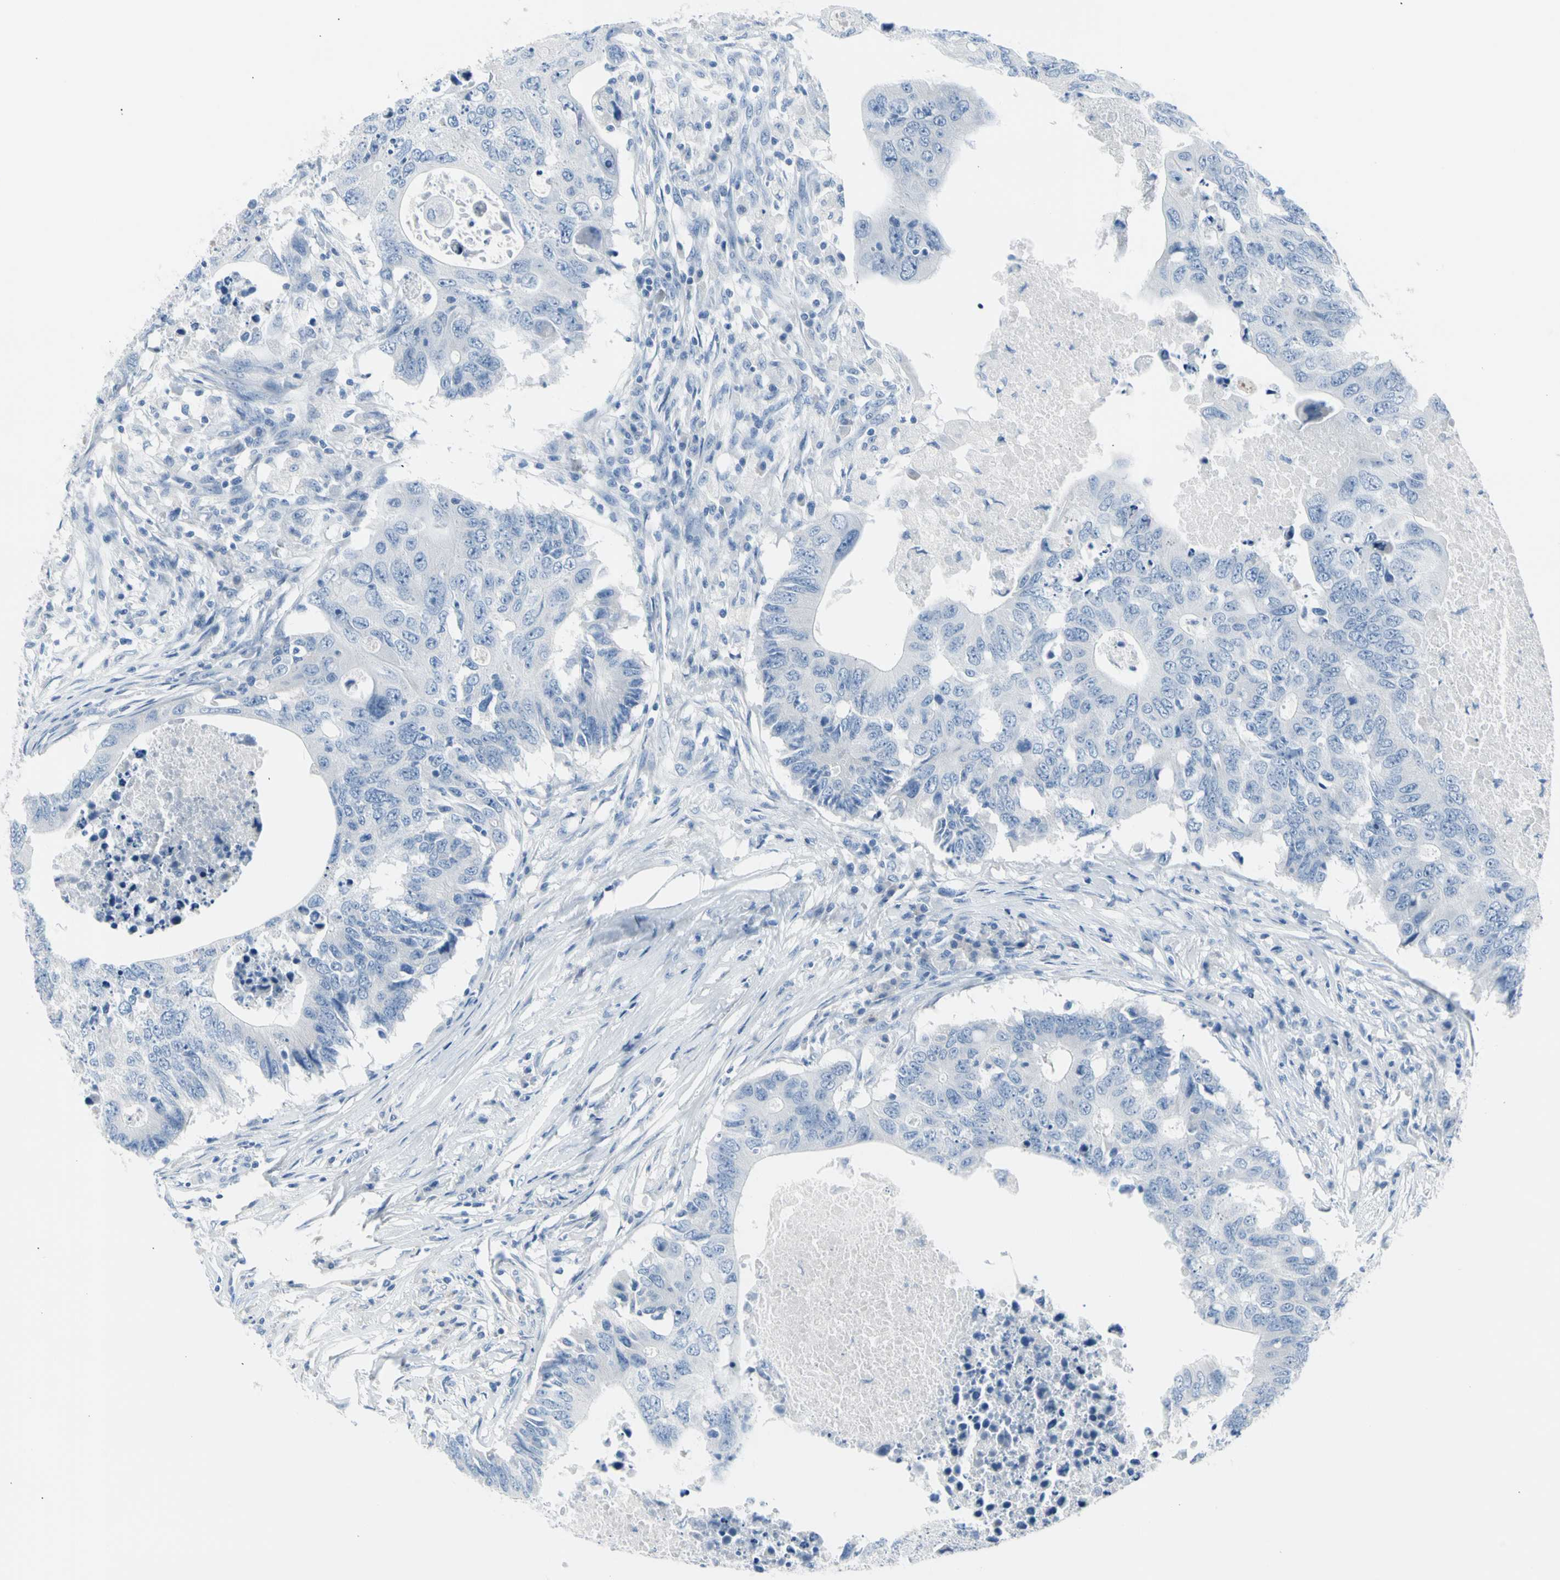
{"staining": {"intensity": "negative", "quantity": "none", "location": "none"}, "tissue": "colorectal cancer", "cell_type": "Tumor cells", "image_type": "cancer", "snomed": [{"axis": "morphology", "description": "Adenocarcinoma, NOS"}, {"axis": "topography", "description": "Colon"}], "caption": "Tumor cells are negative for brown protein staining in colorectal cancer (adenocarcinoma). Brightfield microscopy of immunohistochemistry stained with DAB (3,3'-diaminobenzidine) (brown) and hematoxylin (blue), captured at high magnification.", "gene": "TPO", "patient": {"sex": "male", "age": 71}}